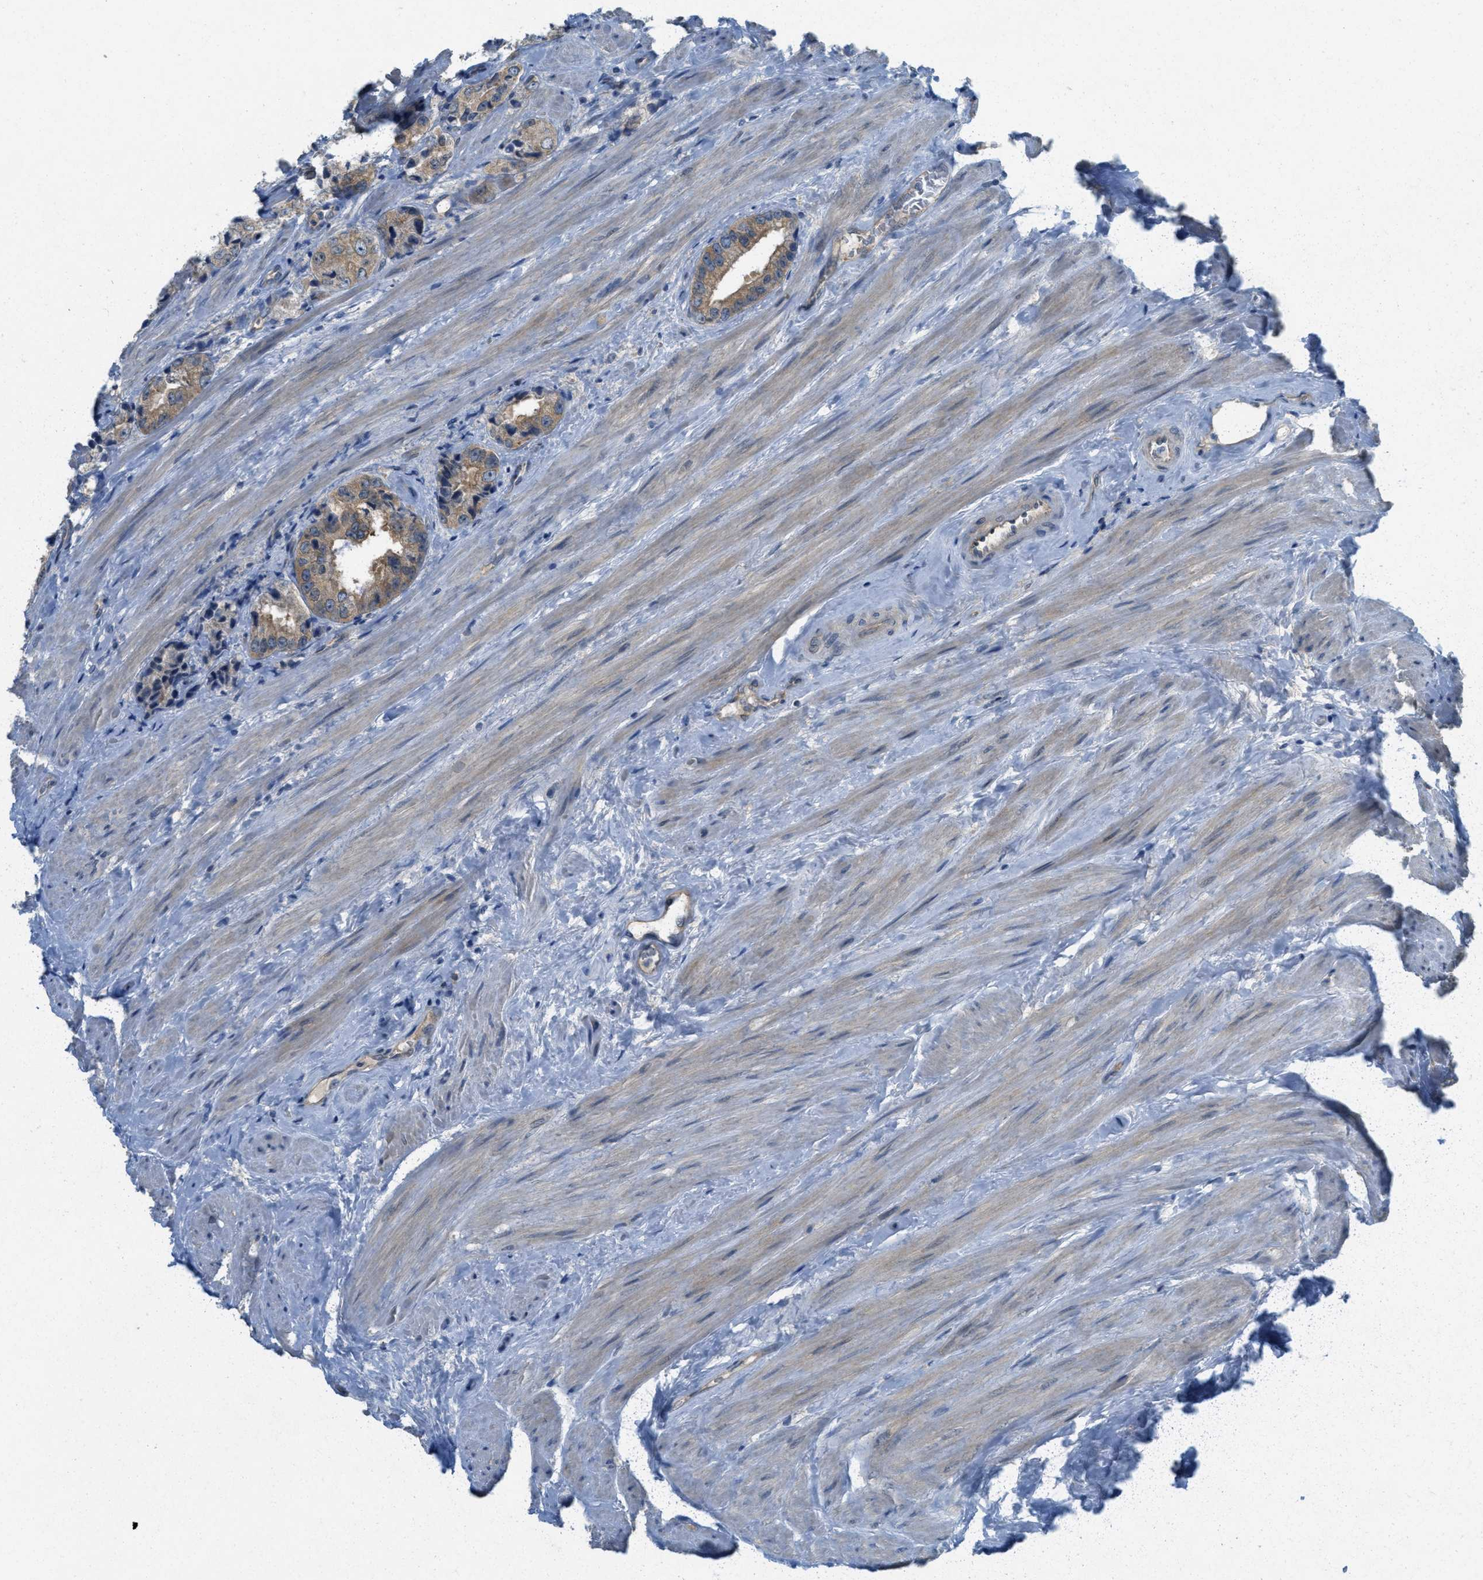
{"staining": {"intensity": "weak", "quantity": ">75%", "location": "cytoplasmic/membranous"}, "tissue": "prostate cancer", "cell_type": "Tumor cells", "image_type": "cancer", "snomed": [{"axis": "morphology", "description": "Adenocarcinoma, High grade"}, {"axis": "topography", "description": "Prostate"}], "caption": "Protein expression analysis of prostate cancer (high-grade adenocarcinoma) demonstrates weak cytoplasmic/membranous positivity in about >75% of tumor cells. (DAB (3,3'-diaminobenzidine) IHC, brown staining for protein, blue staining for nuclei).", "gene": "ZFYVE9", "patient": {"sex": "male", "age": 61}}